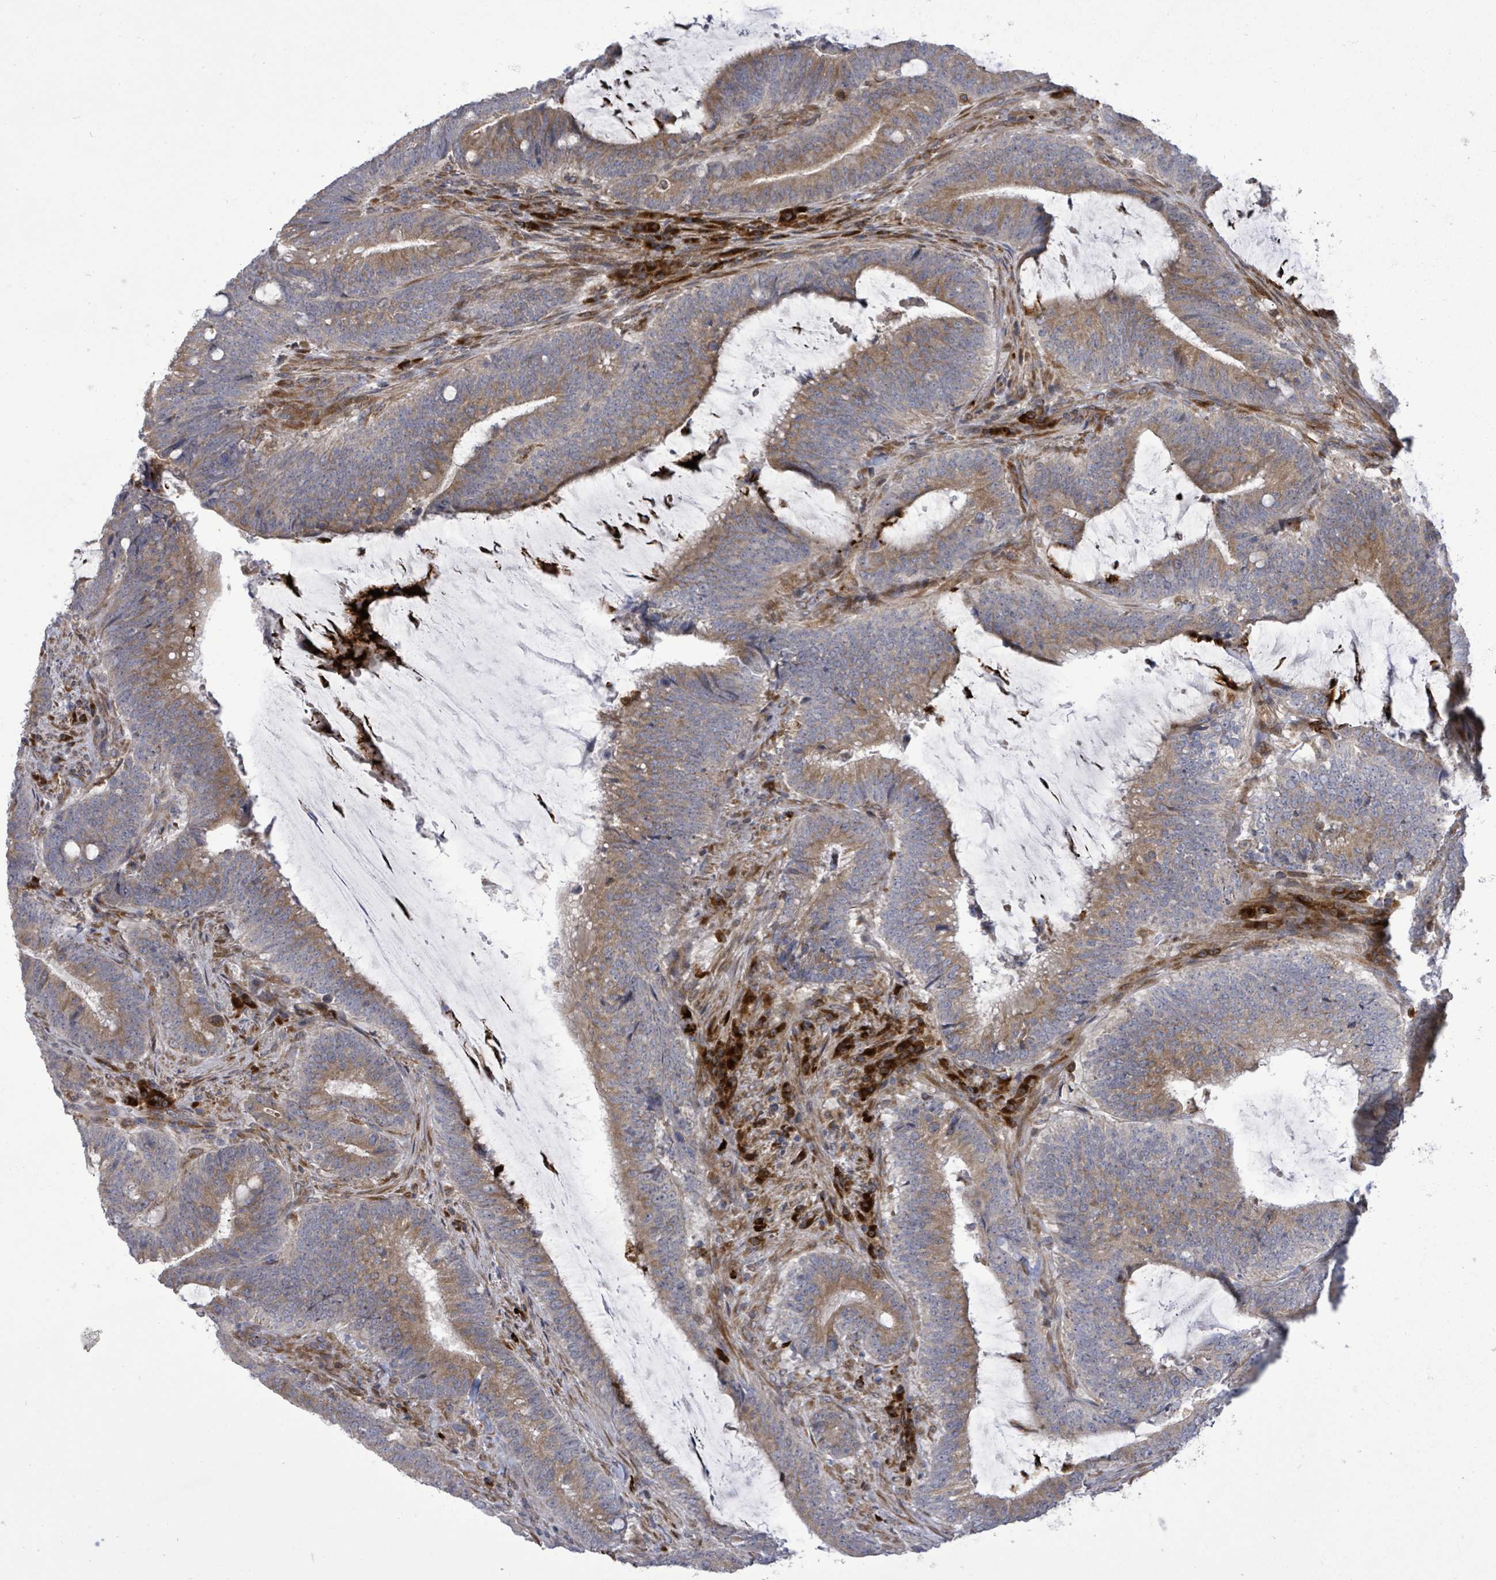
{"staining": {"intensity": "moderate", "quantity": "25%-75%", "location": "cytoplasmic/membranous"}, "tissue": "colorectal cancer", "cell_type": "Tumor cells", "image_type": "cancer", "snomed": [{"axis": "morphology", "description": "Adenocarcinoma, NOS"}, {"axis": "topography", "description": "Colon"}], "caption": "This is an image of immunohistochemistry staining of colorectal cancer (adenocarcinoma), which shows moderate expression in the cytoplasmic/membranous of tumor cells.", "gene": "SAR1A", "patient": {"sex": "female", "age": 43}}